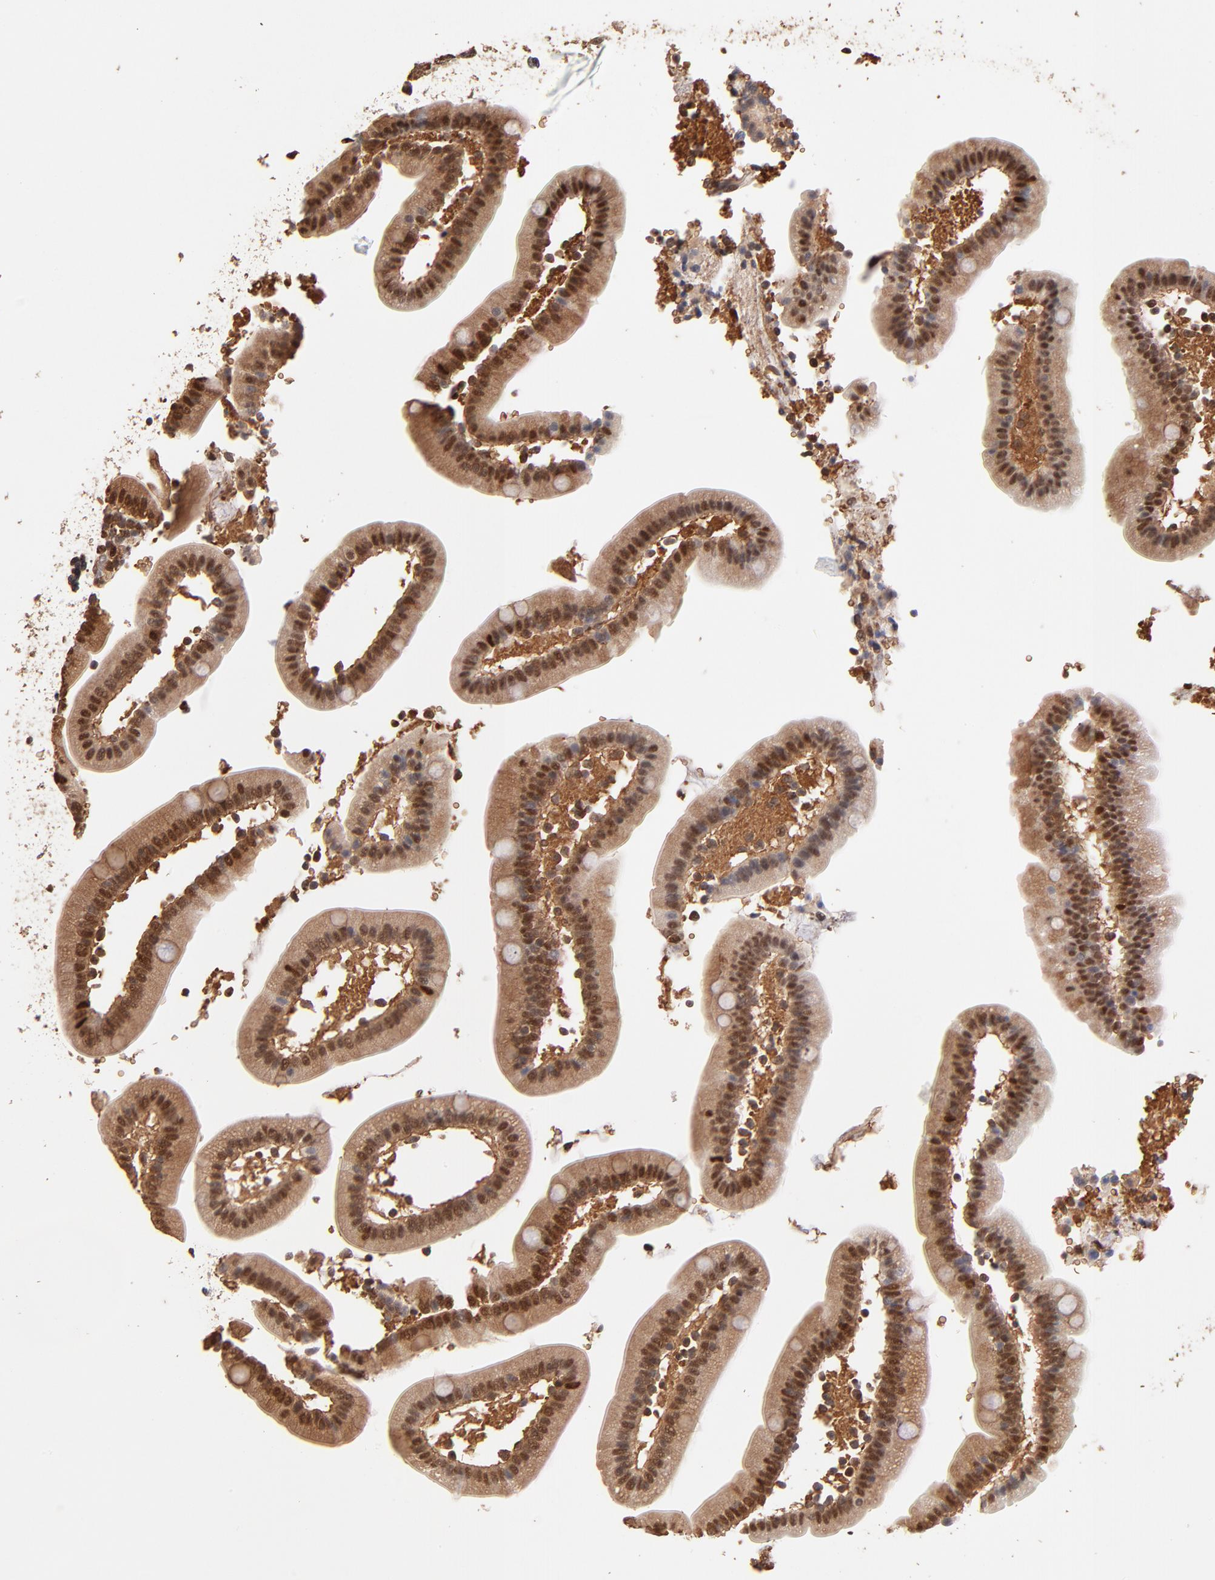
{"staining": {"intensity": "moderate", "quantity": ">75%", "location": "cytoplasmic/membranous,nuclear"}, "tissue": "duodenum", "cell_type": "Glandular cells", "image_type": "normal", "snomed": [{"axis": "morphology", "description": "Normal tissue, NOS"}, {"axis": "topography", "description": "Duodenum"}], "caption": "Duodenum was stained to show a protein in brown. There is medium levels of moderate cytoplasmic/membranous,nuclear positivity in about >75% of glandular cells. (DAB IHC with brightfield microscopy, high magnification).", "gene": "CASP1", "patient": {"sex": "male", "age": 66}}